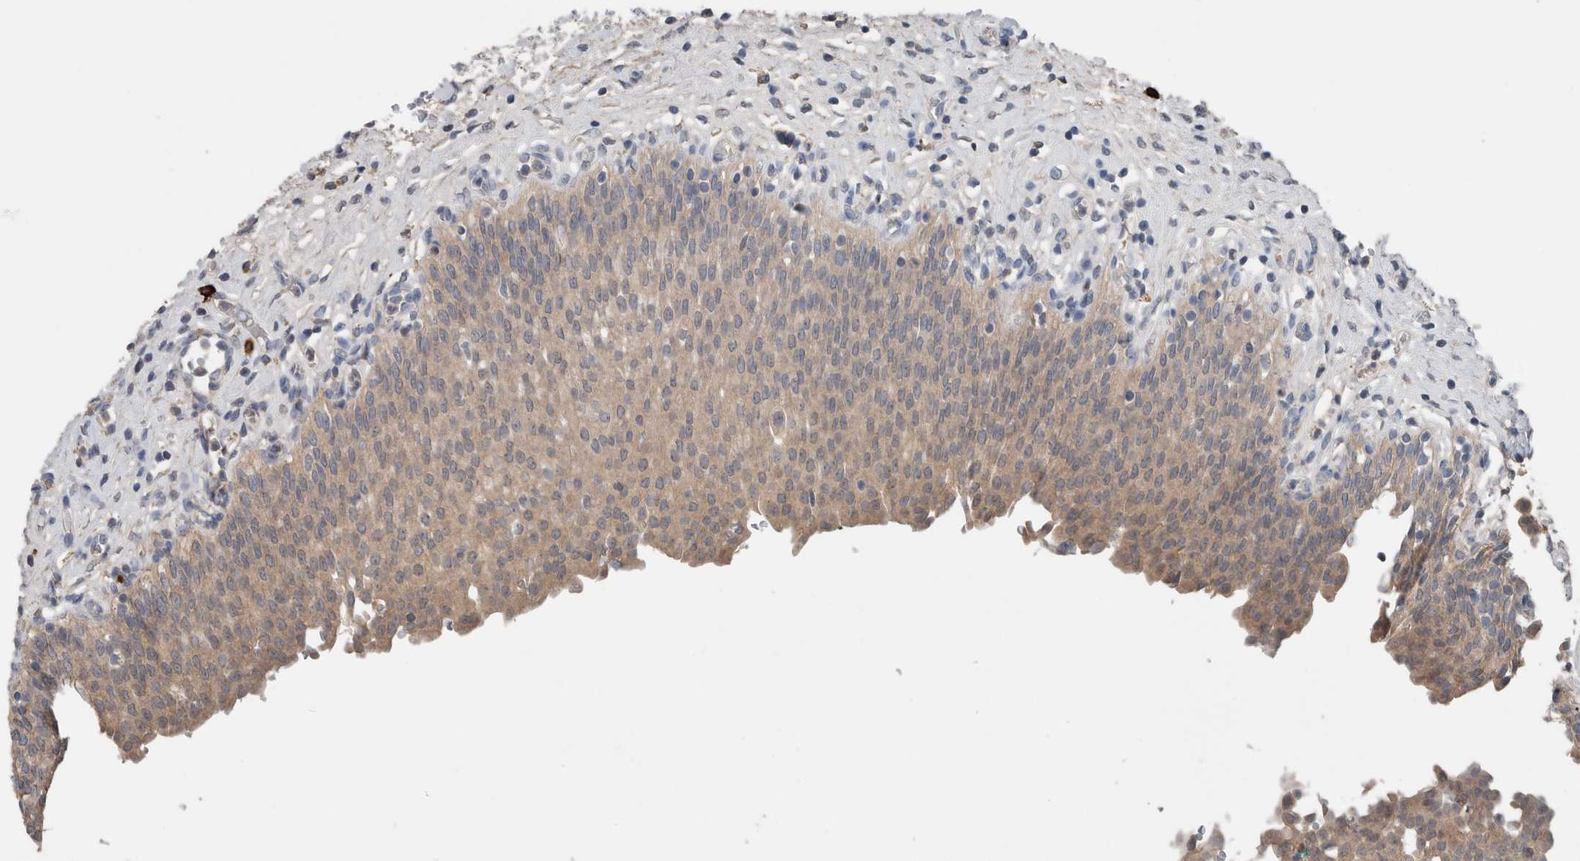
{"staining": {"intensity": "weak", "quantity": ">75%", "location": "cytoplasmic/membranous"}, "tissue": "urinary bladder", "cell_type": "Urothelial cells", "image_type": "normal", "snomed": [{"axis": "morphology", "description": "Urothelial carcinoma, High grade"}, {"axis": "topography", "description": "Urinary bladder"}], "caption": "High-power microscopy captured an immunohistochemistry (IHC) photomicrograph of benign urinary bladder, revealing weak cytoplasmic/membranous positivity in about >75% of urothelial cells.", "gene": "CRNN", "patient": {"sex": "male", "age": 46}}